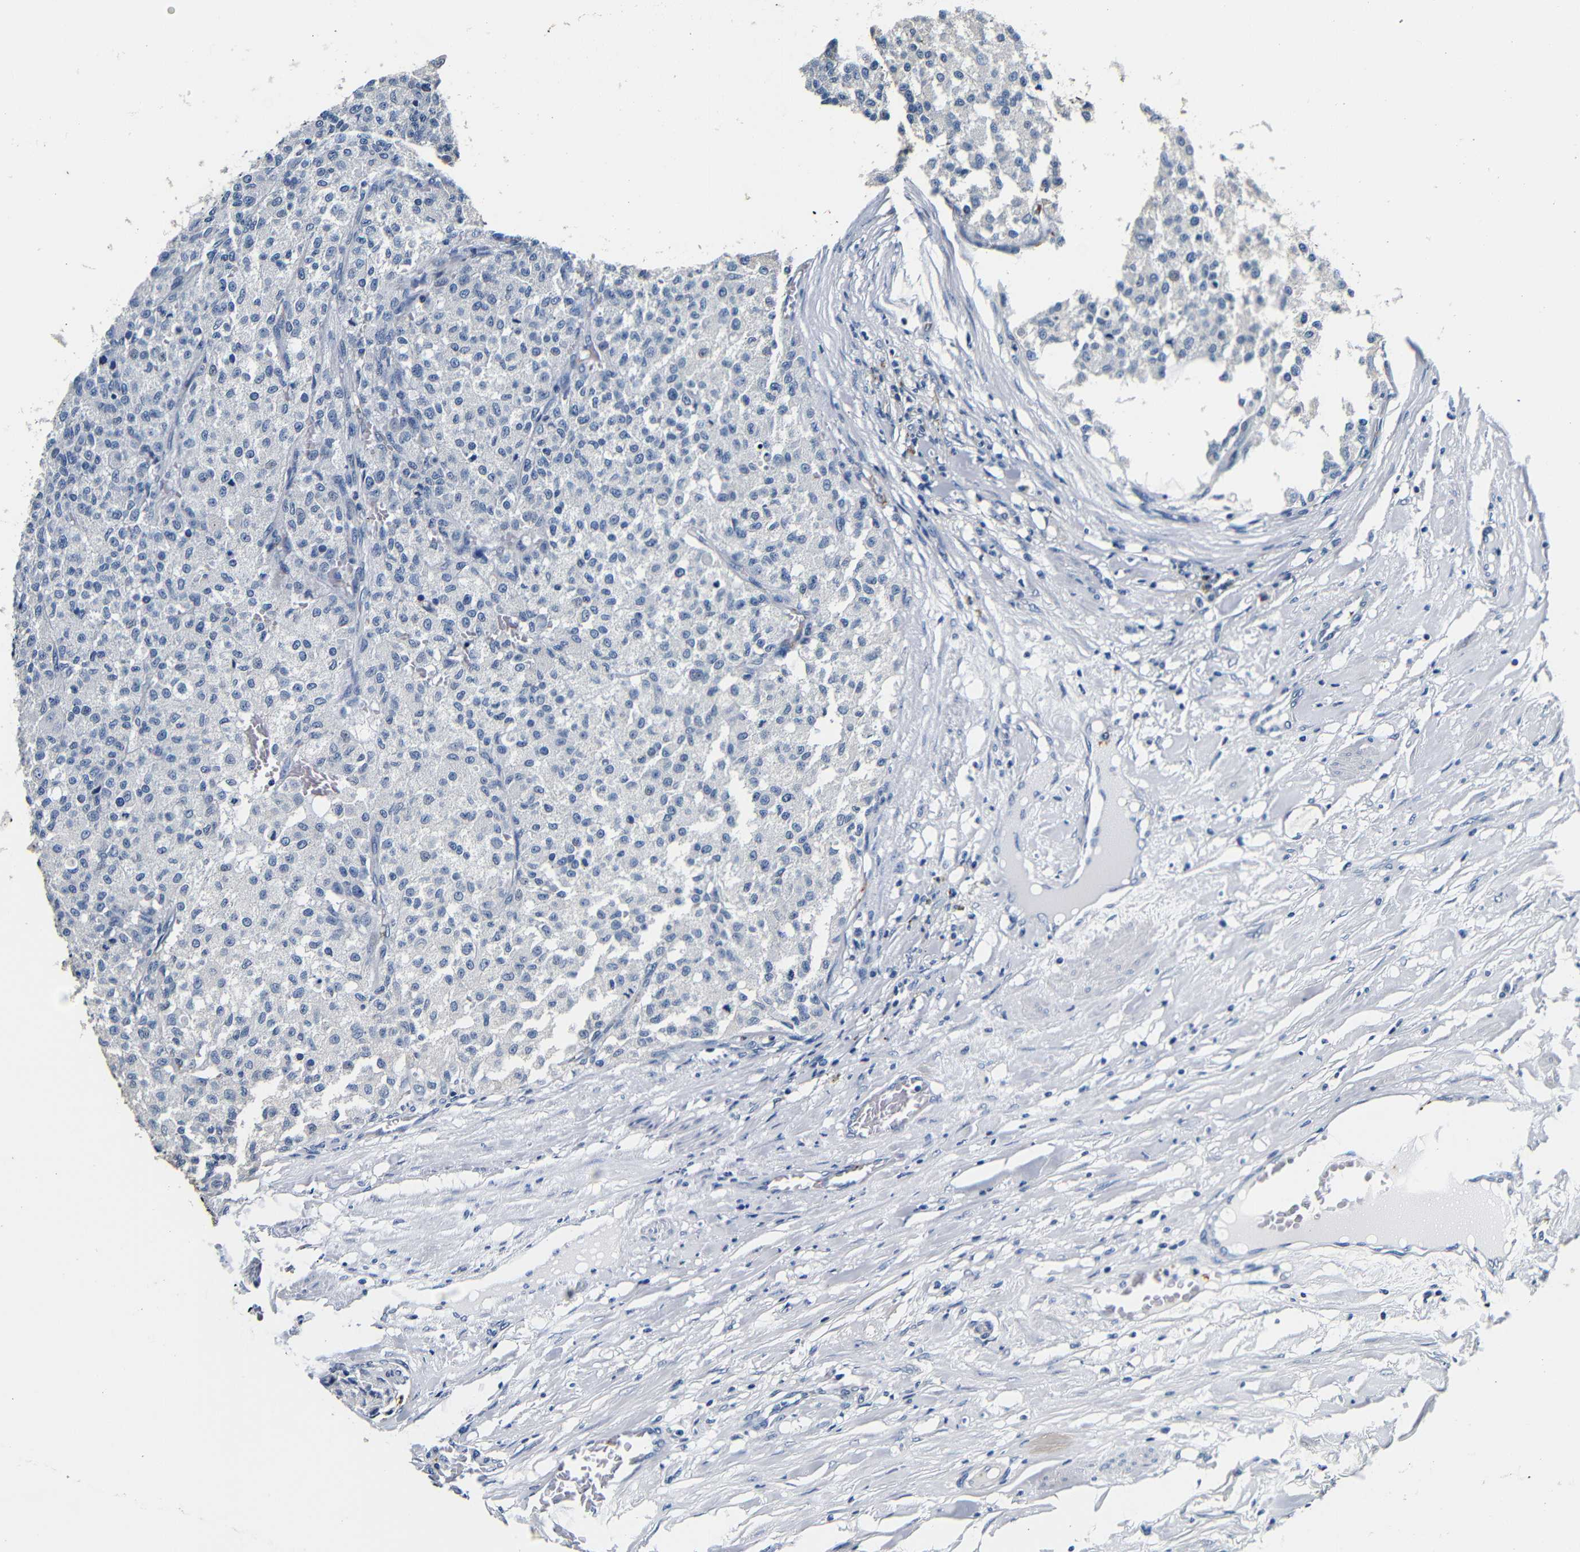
{"staining": {"intensity": "negative", "quantity": "none", "location": "none"}, "tissue": "testis cancer", "cell_type": "Tumor cells", "image_type": "cancer", "snomed": [{"axis": "morphology", "description": "Seminoma, NOS"}, {"axis": "topography", "description": "Testis"}], "caption": "The histopathology image shows no staining of tumor cells in testis seminoma.", "gene": "GP1BA", "patient": {"sex": "male", "age": 59}}